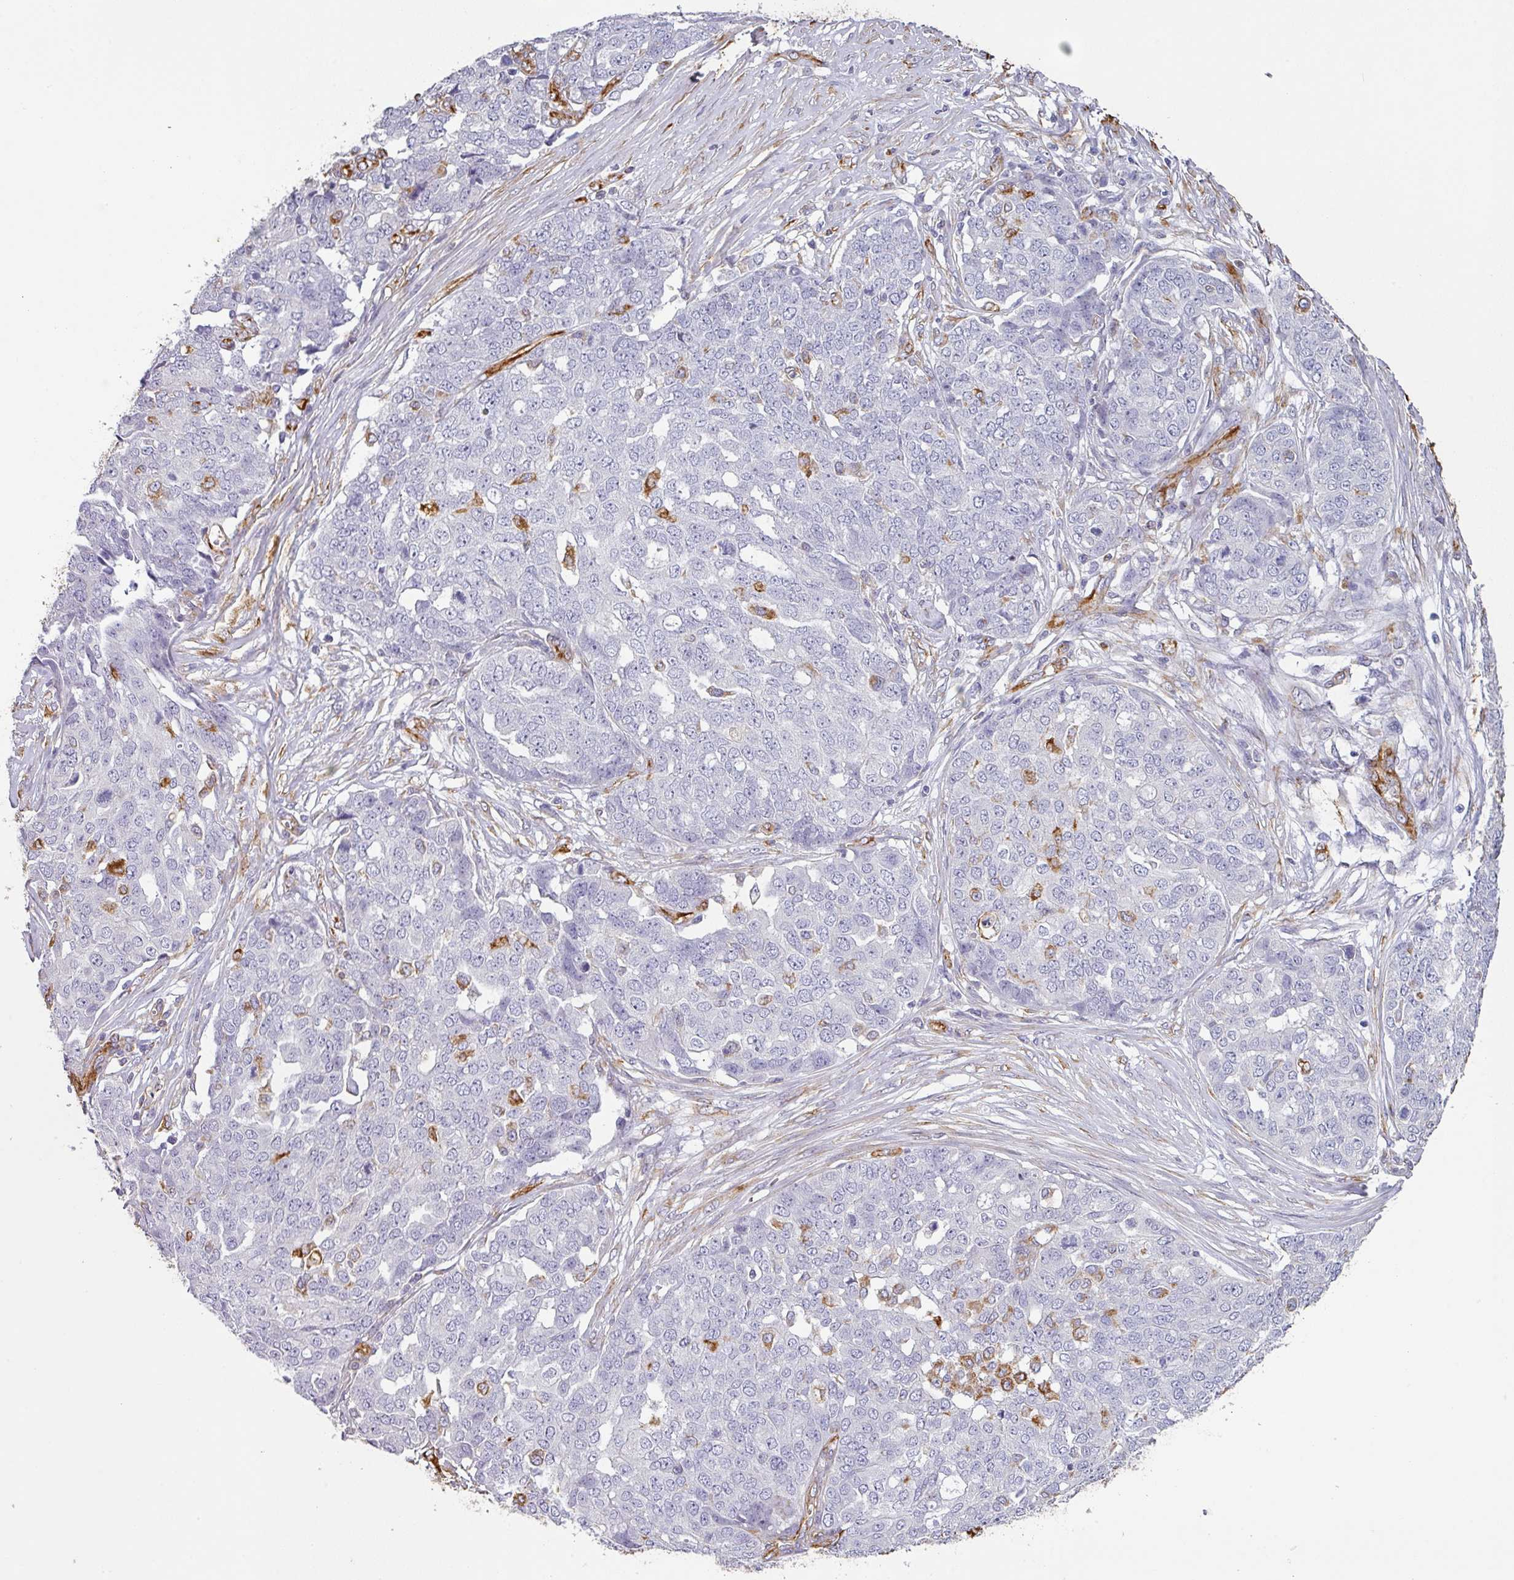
{"staining": {"intensity": "negative", "quantity": "none", "location": "none"}, "tissue": "ovarian cancer", "cell_type": "Tumor cells", "image_type": "cancer", "snomed": [{"axis": "morphology", "description": "Cystadenocarcinoma, serous, NOS"}, {"axis": "topography", "description": "Soft tissue"}, {"axis": "topography", "description": "Ovary"}], "caption": "Tumor cells show no significant protein staining in serous cystadenocarcinoma (ovarian). (DAB (3,3'-diaminobenzidine) immunohistochemistry (IHC) visualized using brightfield microscopy, high magnification).", "gene": "ZNF280C", "patient": {"sex": "female", "age": 57}}